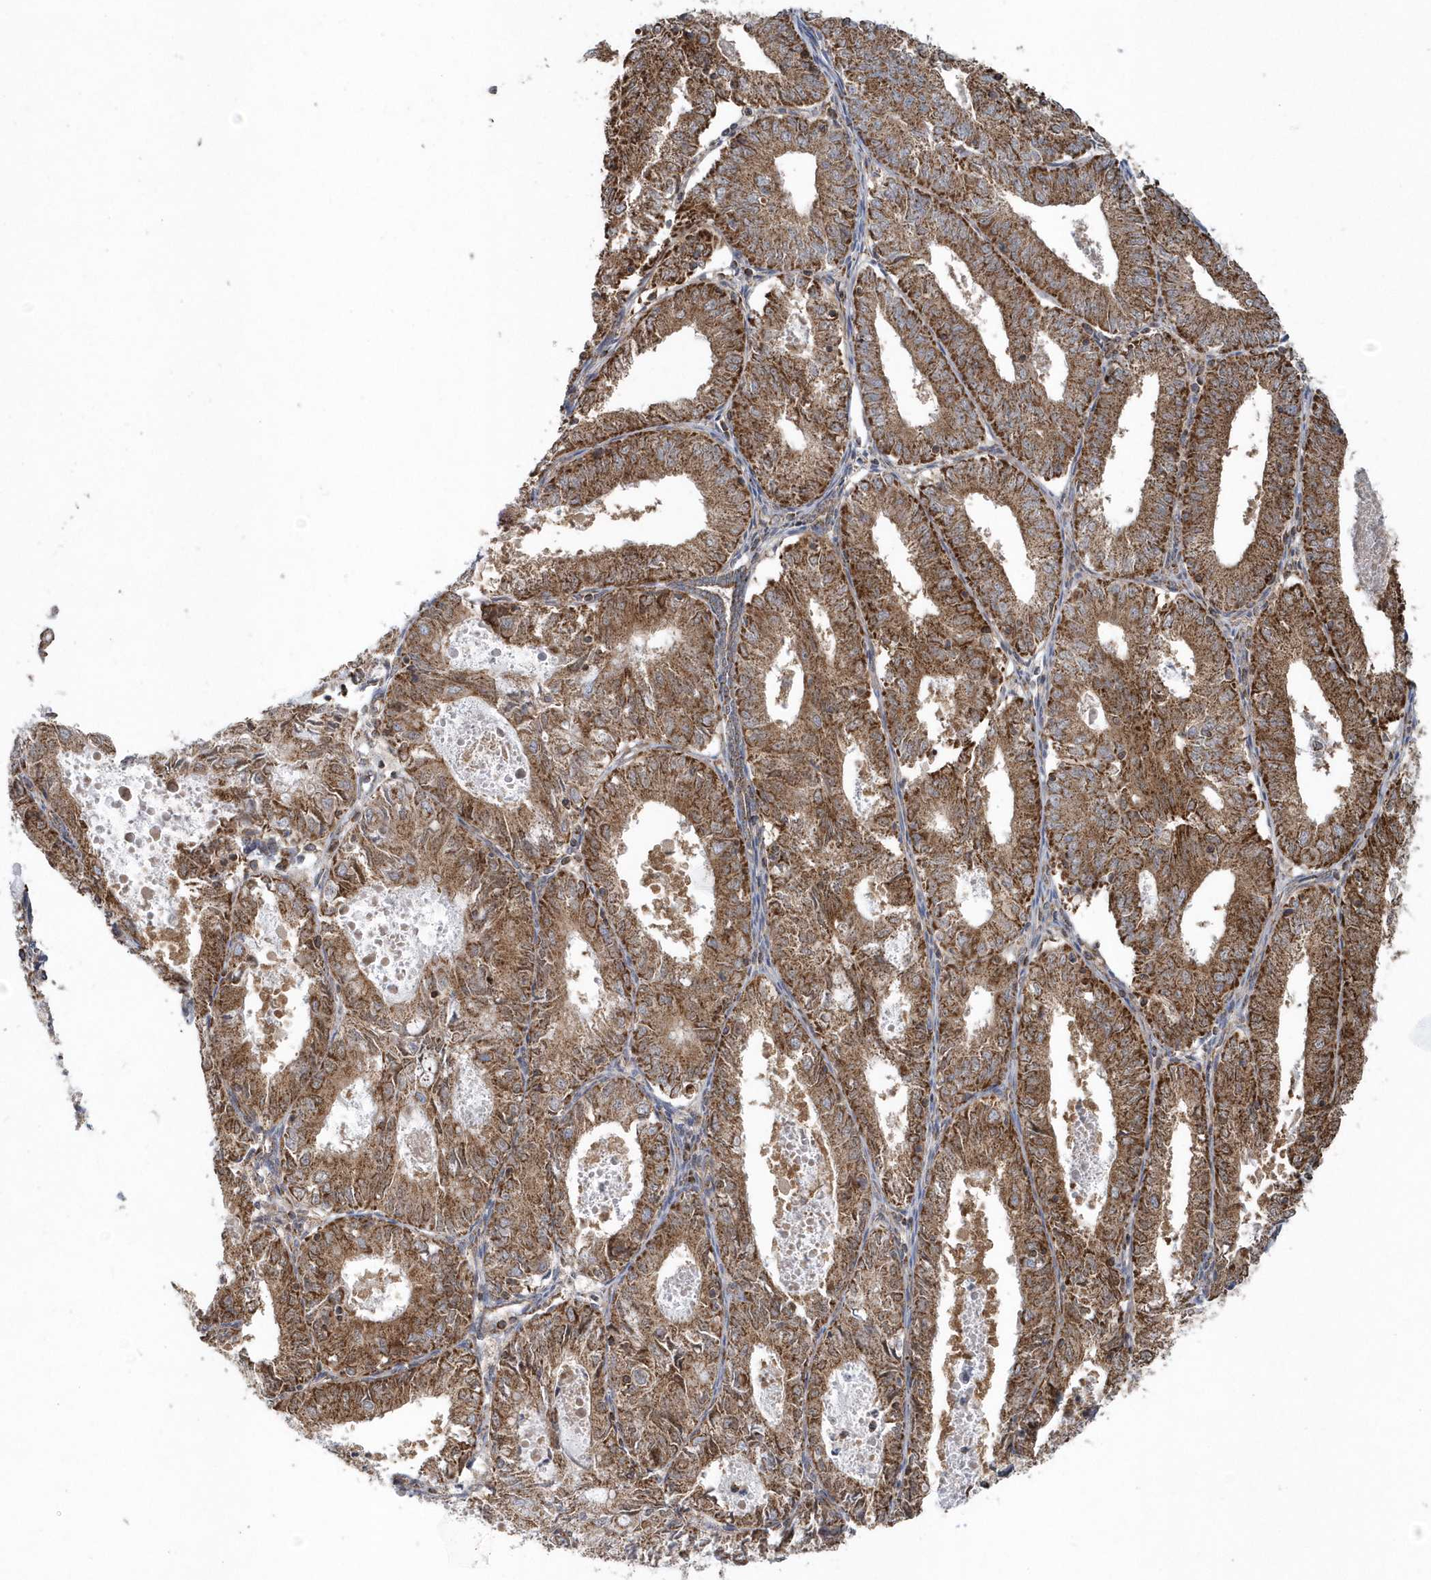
{"staining": {"intensity": "moderate", "quantity": ">75%", "location": "cytoplasmic/membranous"}, "tissue": "endometrial cancer", "cell_type": "Tumor cells", "image_type": "cancer", "snomed": [{"axis": "morphology", "description": "Adenocarcinoma, NOS"}, {"axis": "topography", "description": "Endometrium"}], "caption": "There is medium levels of moderate cytoplasmic/membranous positivity in tumor cells of endometrial cancer, as demonstrated by immunohistochemical staining (brown color).", "gene": "PPP1R7", "patient": {"sex": "female", "age": 57}}